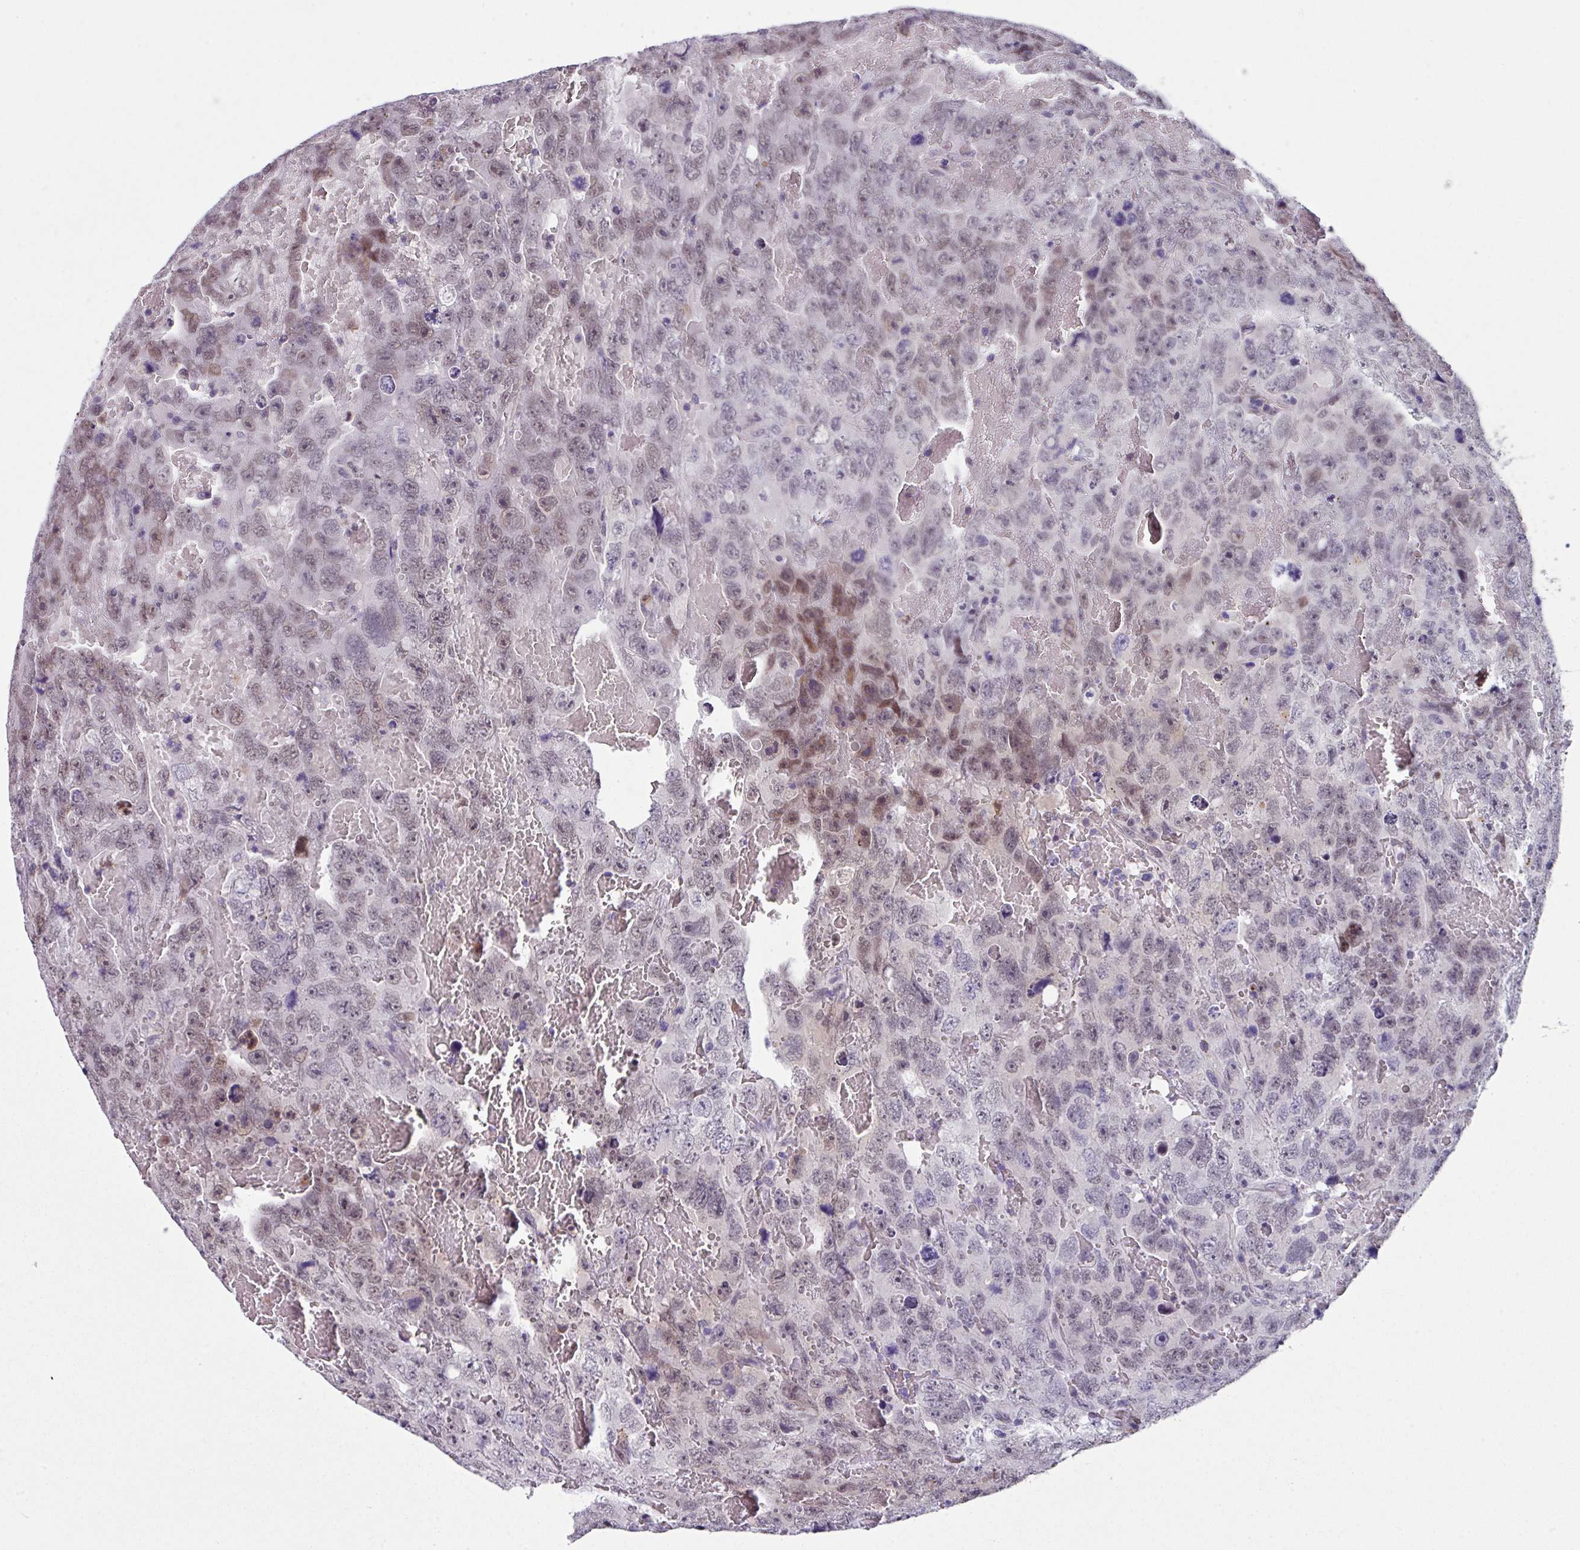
{"staining": {"intensity": "moderate", "quantity": "<25%", "location": "nuclear"}, "tissue": "testis cancer", "cell_type": "Tumor cells", "image_type": "cancer", "snomed": [{"axis": "morphology", "description": "Carcinoma, Embryonal, NOS"}, {"axis": "topography", "description": "Testis"}], "caption": "The image reveals immunohistochemical staining of testis cancer. There is moderate nuclear staining is seen in approximately <25% of tumor cells.", "gene": "ZFP3", "patient": {"sex": "male", "age": 45}}